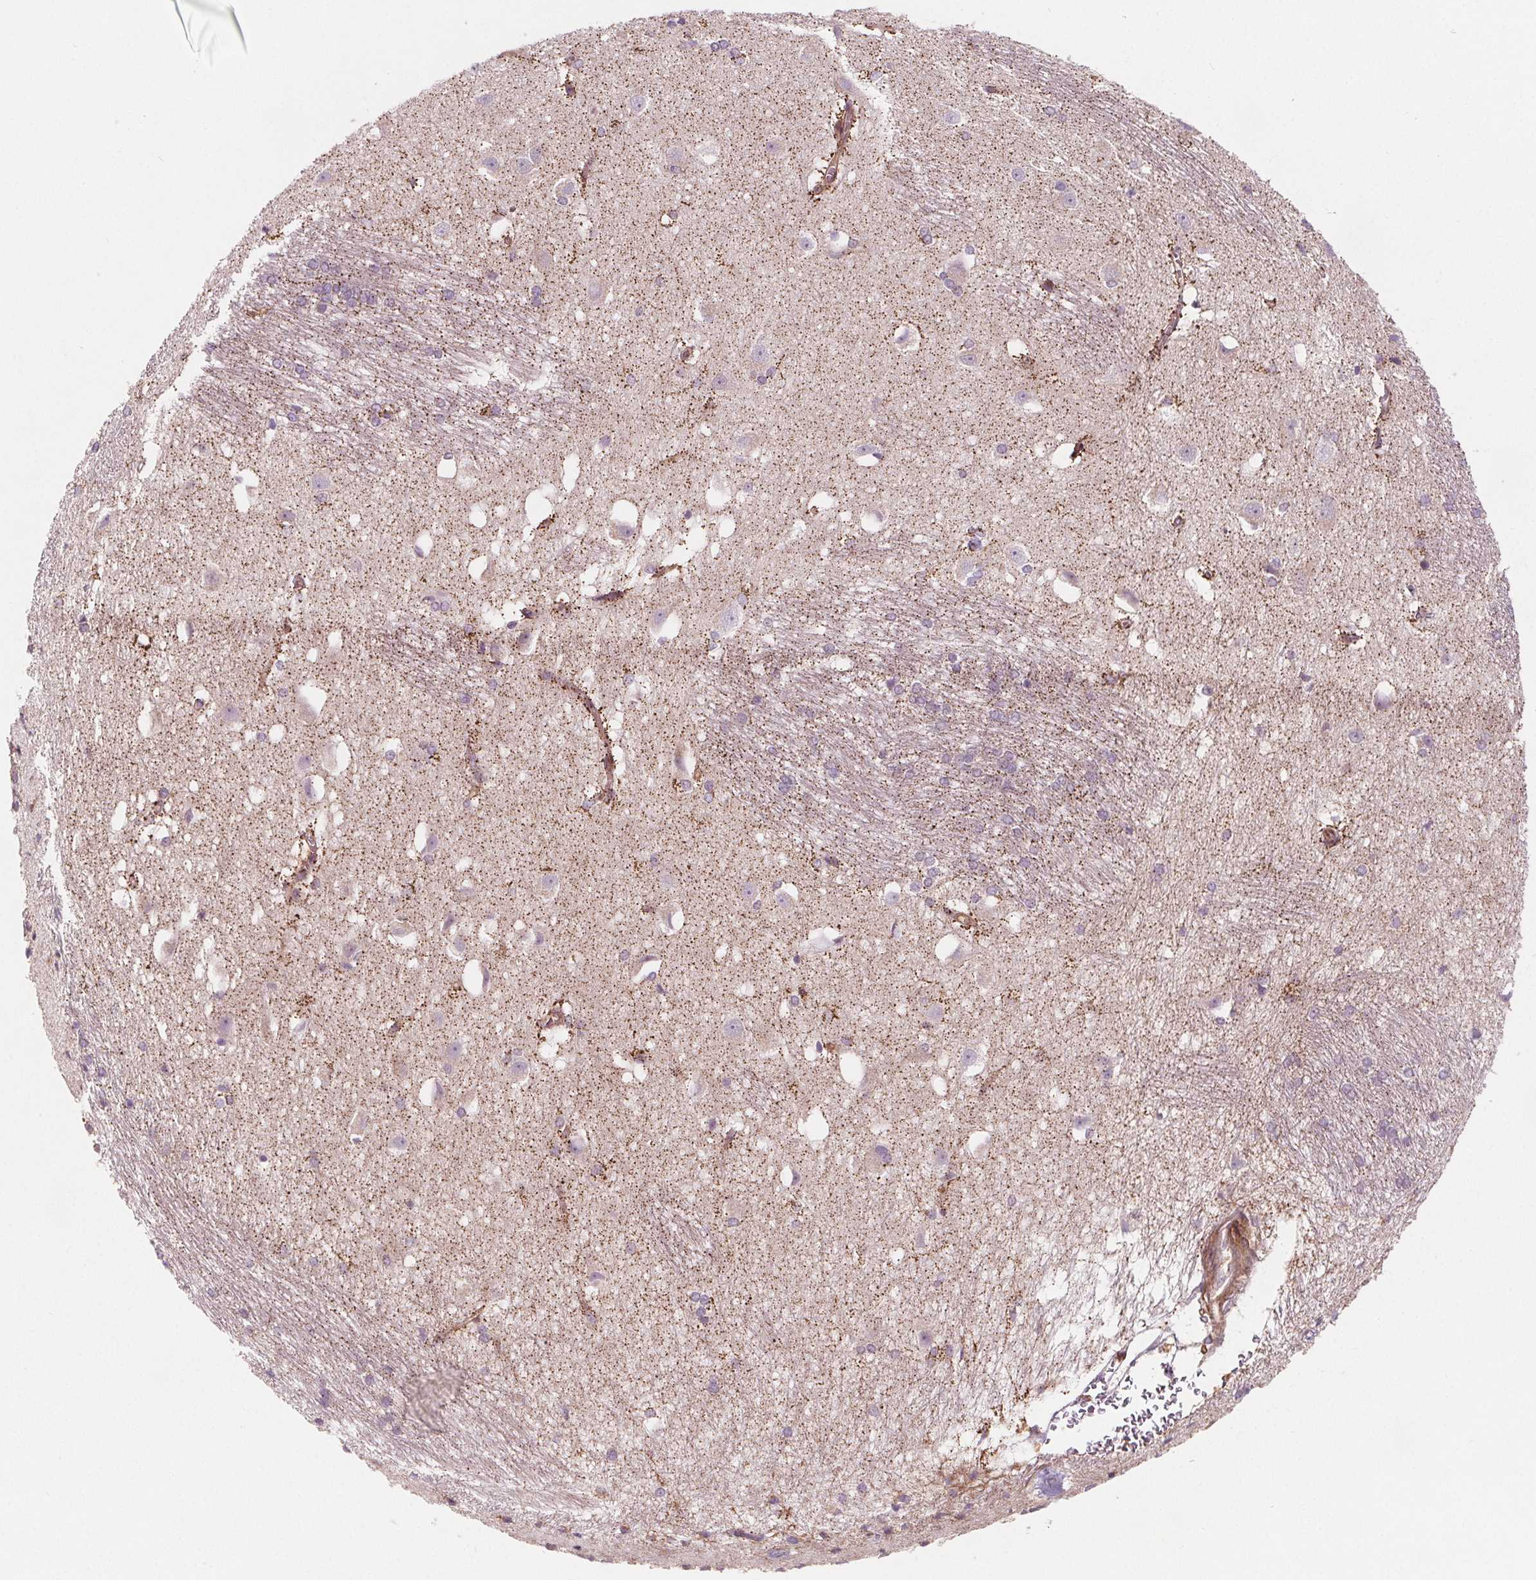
{"staining": {"intensity": "negative", "quantity": "none", "location": "none"}, "tissue": "hippocampus", "cell_type": "Glial cells", "image_type": "normal", "snomed": [{"axis": "morphology", "description": "Normal tissue, NOS"}, {"axis": "topography", "description": "Cerebral cortex"}, {"axis": "topography", "description": "Hippocampus"}], "caption": "Immunohistochemistry (IHC) photomicrograph of normal hippocampus: hippocampus stained with DAB displays no significant protein staining in glial cells. (Stains: DAB immunohistochemistry with hematoxylin counter stain, Microscopy: brightfield microscopy at high magnification).", "gene": "ADAM33", "patient": {"sex": "female", "age": 19}}